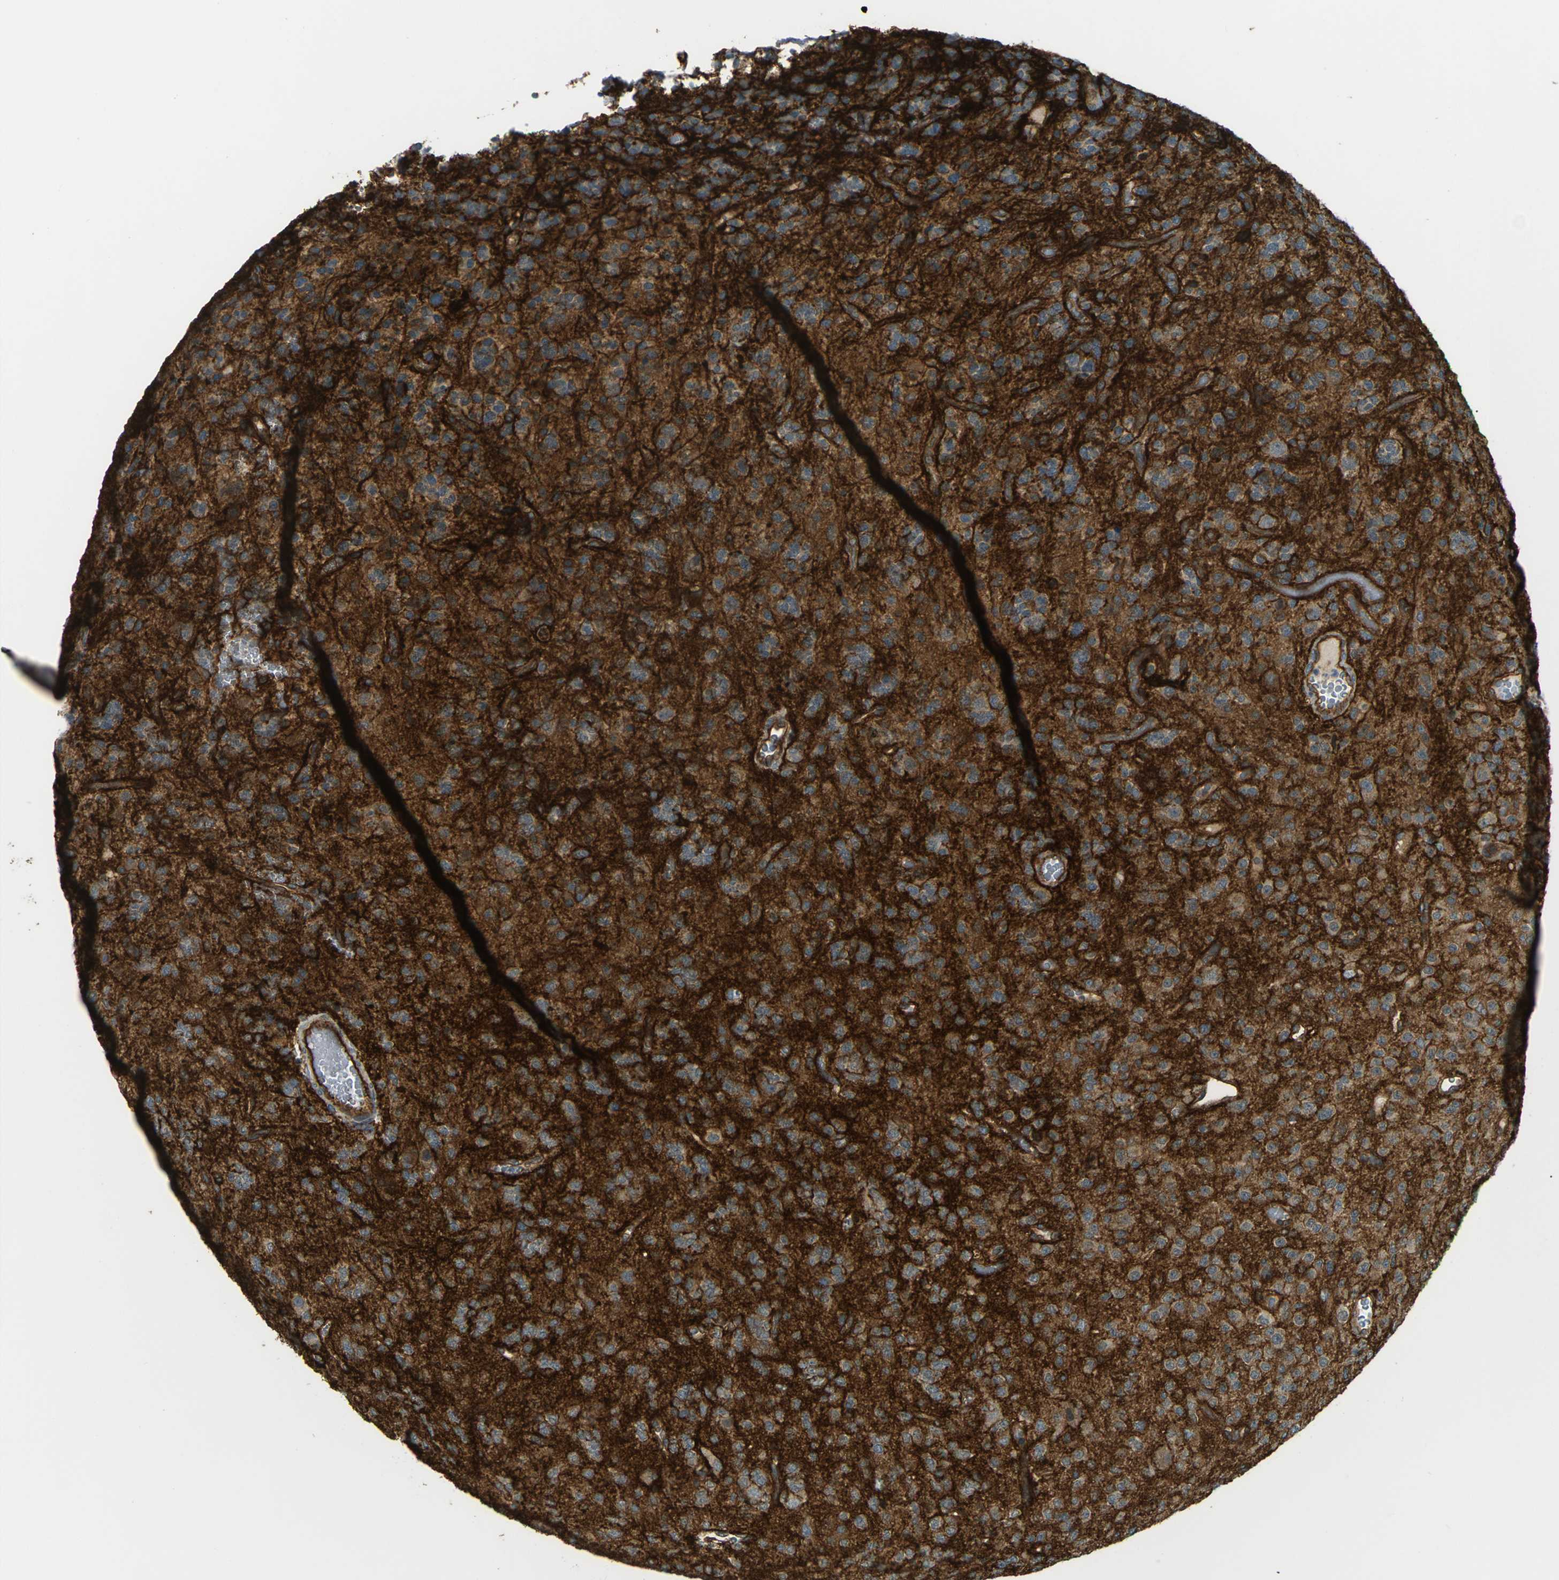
{"staining": {"intensity": "strong", "quantity": ">75%", "location": "cytoplasmic/membranous"}, "tissue": "glioma", "cell_type": "Tumor cells", "image_type": "cancer", "snomed": [{"axis": "morphology", "description": "Glioma, malignant, Low grade"}, {"axis": "topography", "description": "Brain"}], "caption": "Protein staining of glioma tissue displays strong cytoplasmic/membranous expression in approximately >75% of tumor cells.", "gene": "S1PR1", "patient": {"sex": "male", "age": 38}}